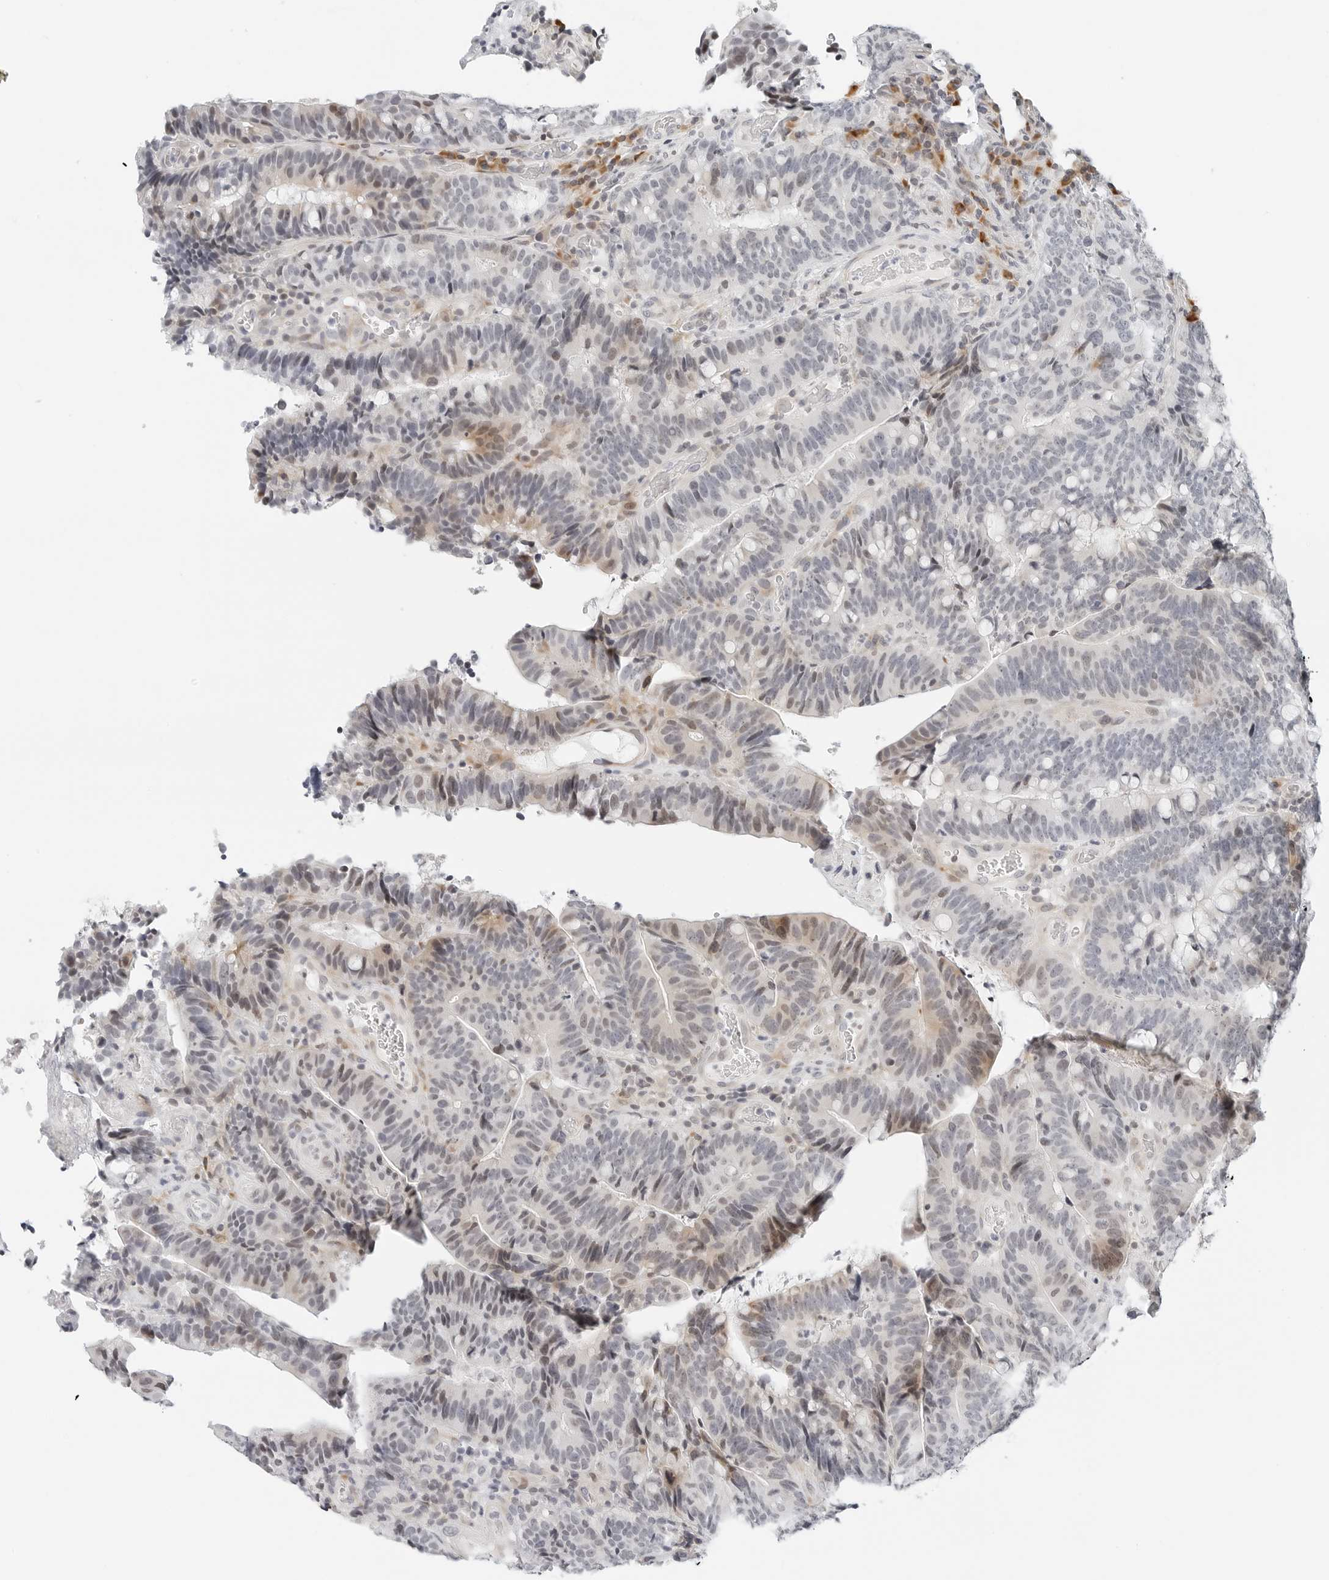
{"staining": {"intensity": "weak", "quantity": "<25%", "location": "cytoplasmic/membranous"}, "tissue": "colorectal cancer", "cell_type": "Tumor cells", "image_type": "cancer", "snomed": [{"axis": "morphology", "description": "Adenocarcinoma, NOS"}, {"axis": "topography", "description": "Colon"}], "caption": "Tumor cells show no significant expression in colorectal adenocarcinoma. (DAB IHC visualized using brightfield microscopy, high magnification).", "gene": "PARP10", "patient": {"sex": "female", "age": 66}}